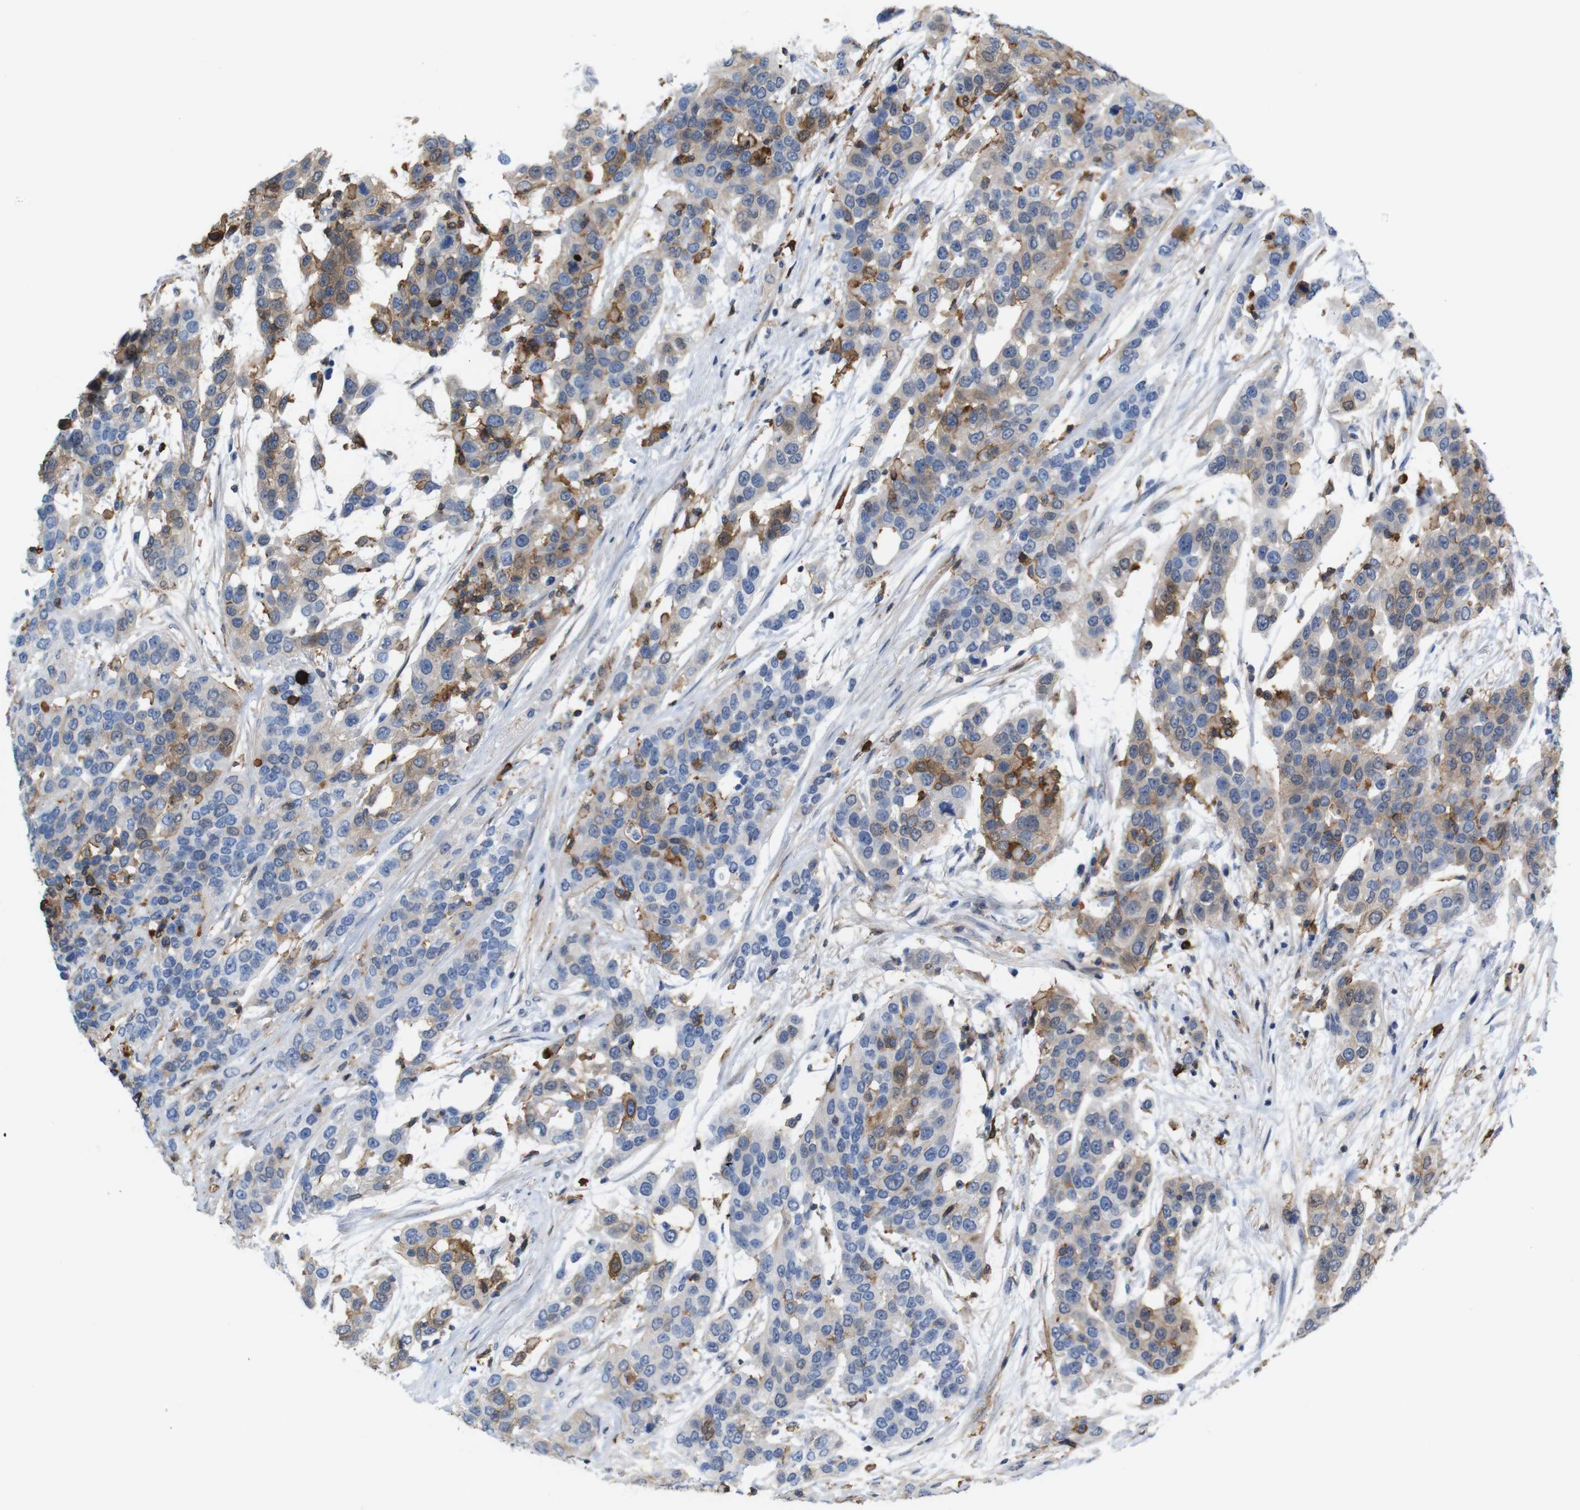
{"staining": {"intensity": "weak", "quantity": "25%-75%", "location": "cytoplasmic/membranous"}, "tissue": "urothelial cancer", "cell_type": "Tumor cells", "image_type": "cancer", "snomed": [{"axis": "morphology", "description": "Urothelial carcinoma, High grade"}, {"axis": "topography", "description": "Urinary bladder"}], "caption": "Urothelial carcinoma (high-grade) was stained to show a protein in brown. There is low levels of weak cytoplasmic/membranous staining in about 25%-75% of tumor cells. (Stains: DAB (3,3'-diaminobenzidine) in brown, nuclei in blue, Microscopy: brightfield microscopy at high magnification).", "gene": "ANXA1", "patient": {"sex": "female", "age": 80}}